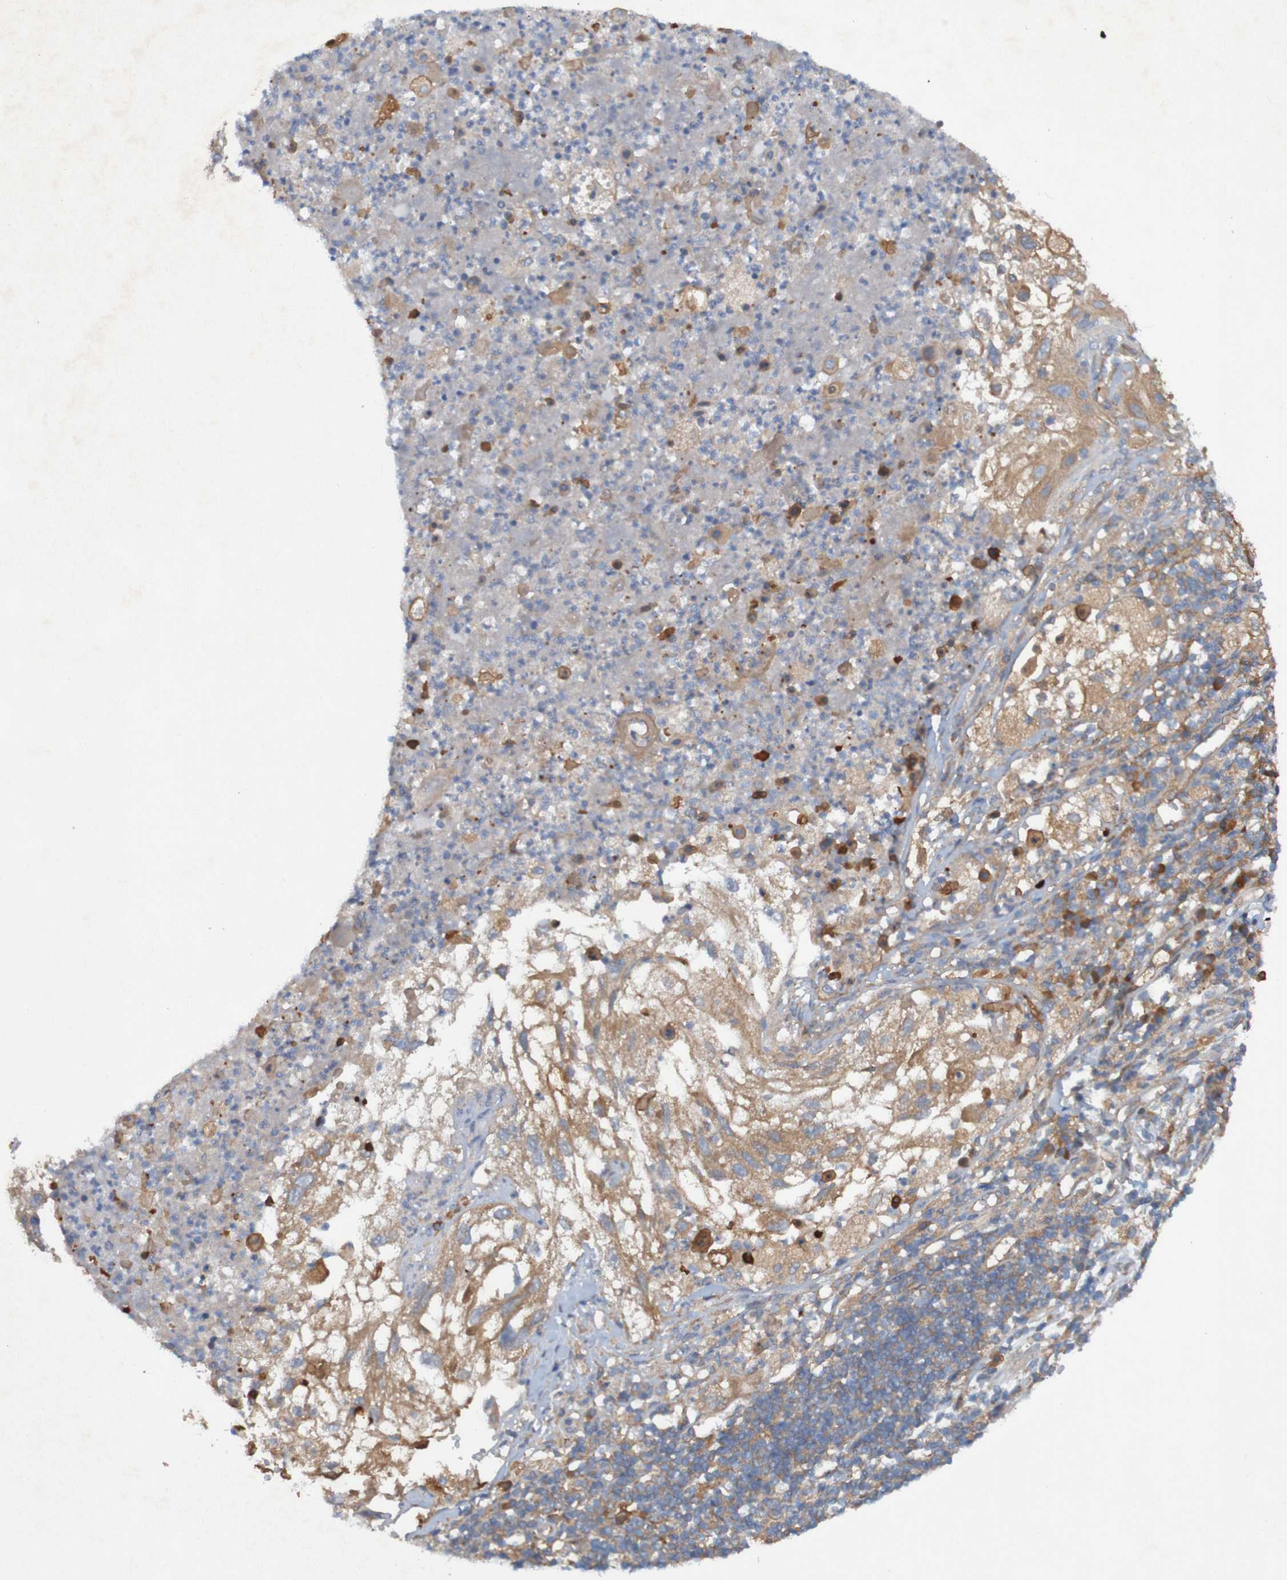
{"staining": {"intensity": "moderate", "quantity": ">75%", "location": "cytoplasmic/membranous"}, "tissue": "lung cancer", "cell_type": "Tumor cells", "image_type": "cancer", "snomed": [{"axis": "morphology", "description": "Inflammation, NOS"}, {"axis": "morphology", "description": "Squamous cell carcinoma, NOS"}, {"axis": "topography", "description": "Lymph node"}, {"axis": "topography", "description": "Soft tissue"}, {"axis": "topography", "description": "Lung"}], "caption": "The micrograph shows a brown stain indicating the presence of a protein in the cytoplasmic/membranous of tumor cells in lung cancer.", "gene": "DNAJC4", "patient": {"sex": "male", "age": 66}}